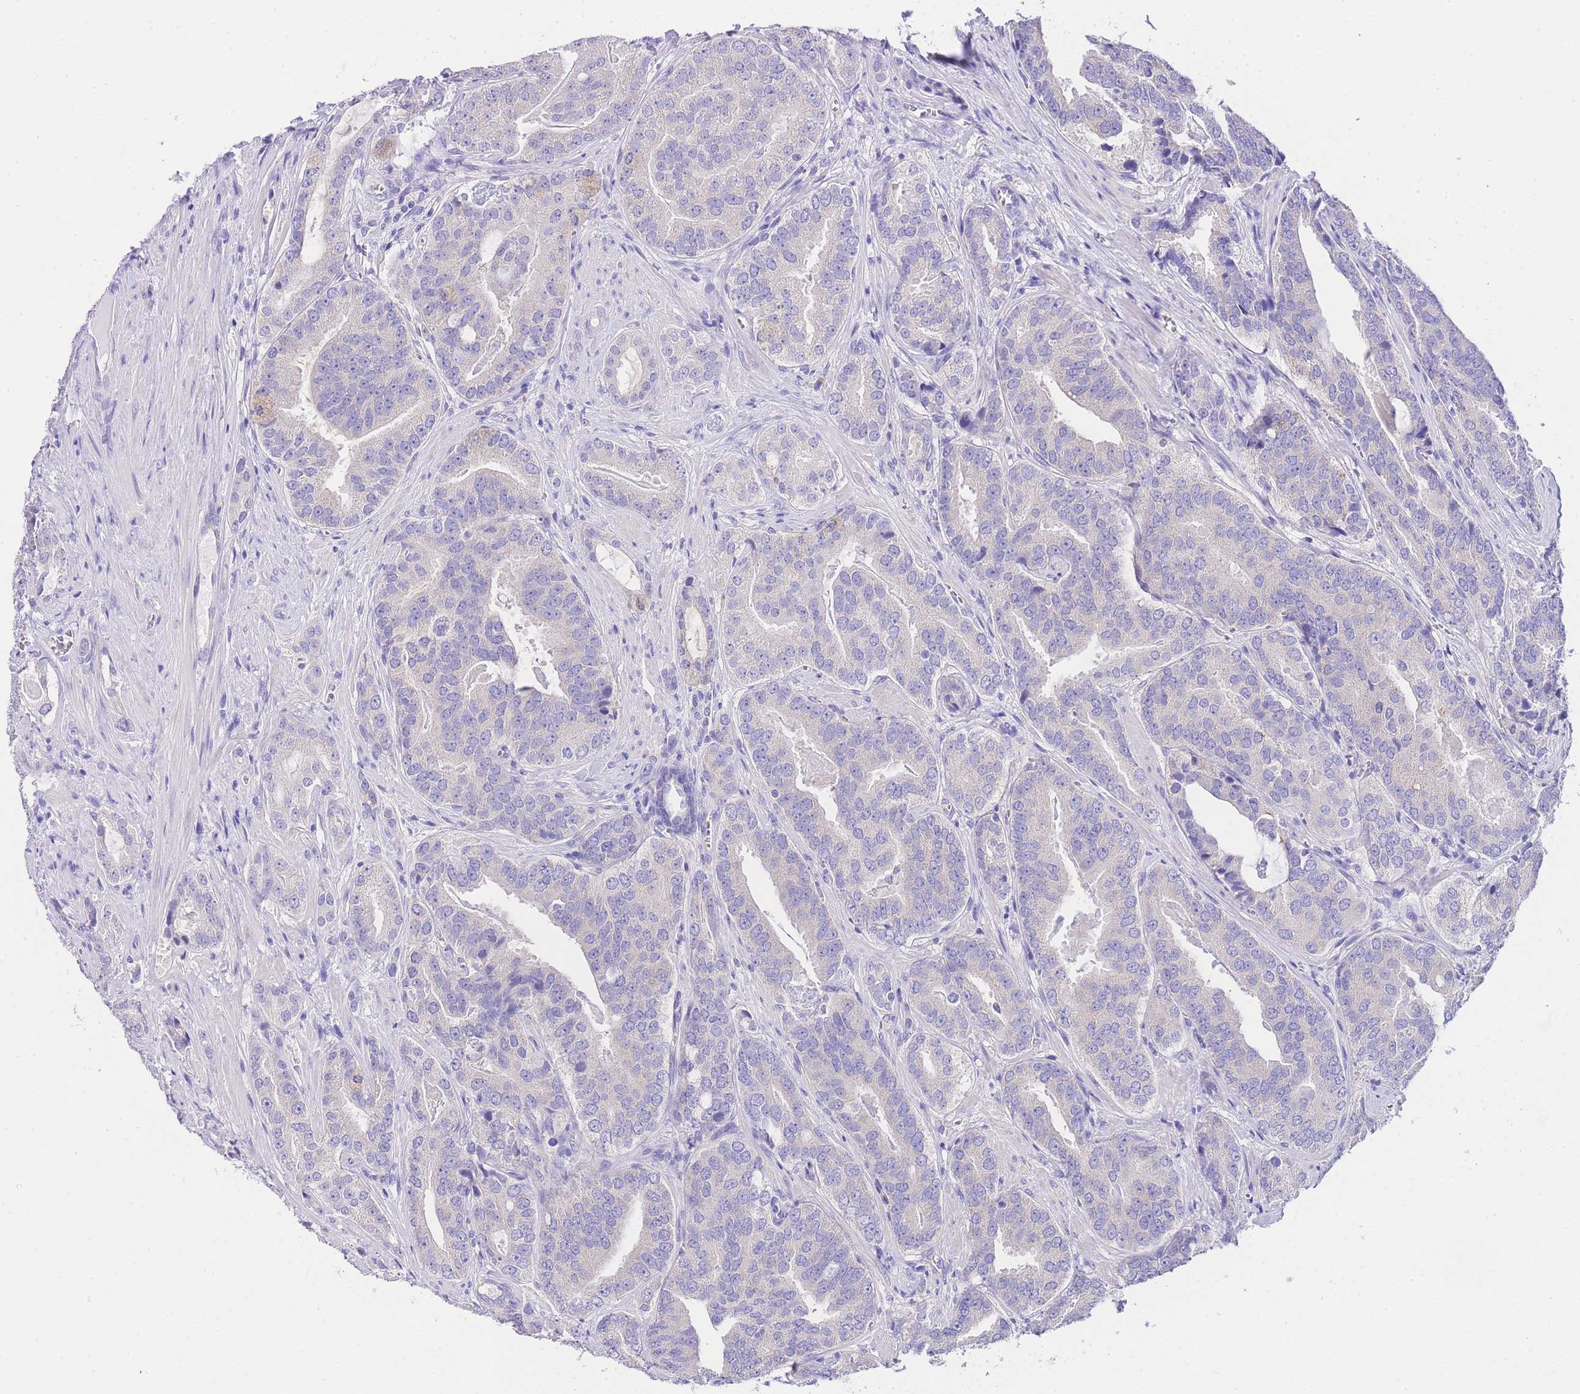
{"staining": {"intensity": "negative", "quantity": "none", "location": "none"}, "tissue": "prostate cancer", "cell_type": "Tumor cells", "image_type": "cancer", "snomed": [{"axis": "morphology", "description": "Adenocarcinoma, High grade"}, {"axis": "topography", "description": "Prostate"}], "caption": "Tumor cells show no significant positivity in prostate cancer (high-grade adenocarcinoma). (Brightfield microscopy of DAB (3,3'-diaminobenzidine) immunohistochemistry (IHC) at high magnification).", "gene": "EPN2", "patient": {"sex": "male", "age": 55}}